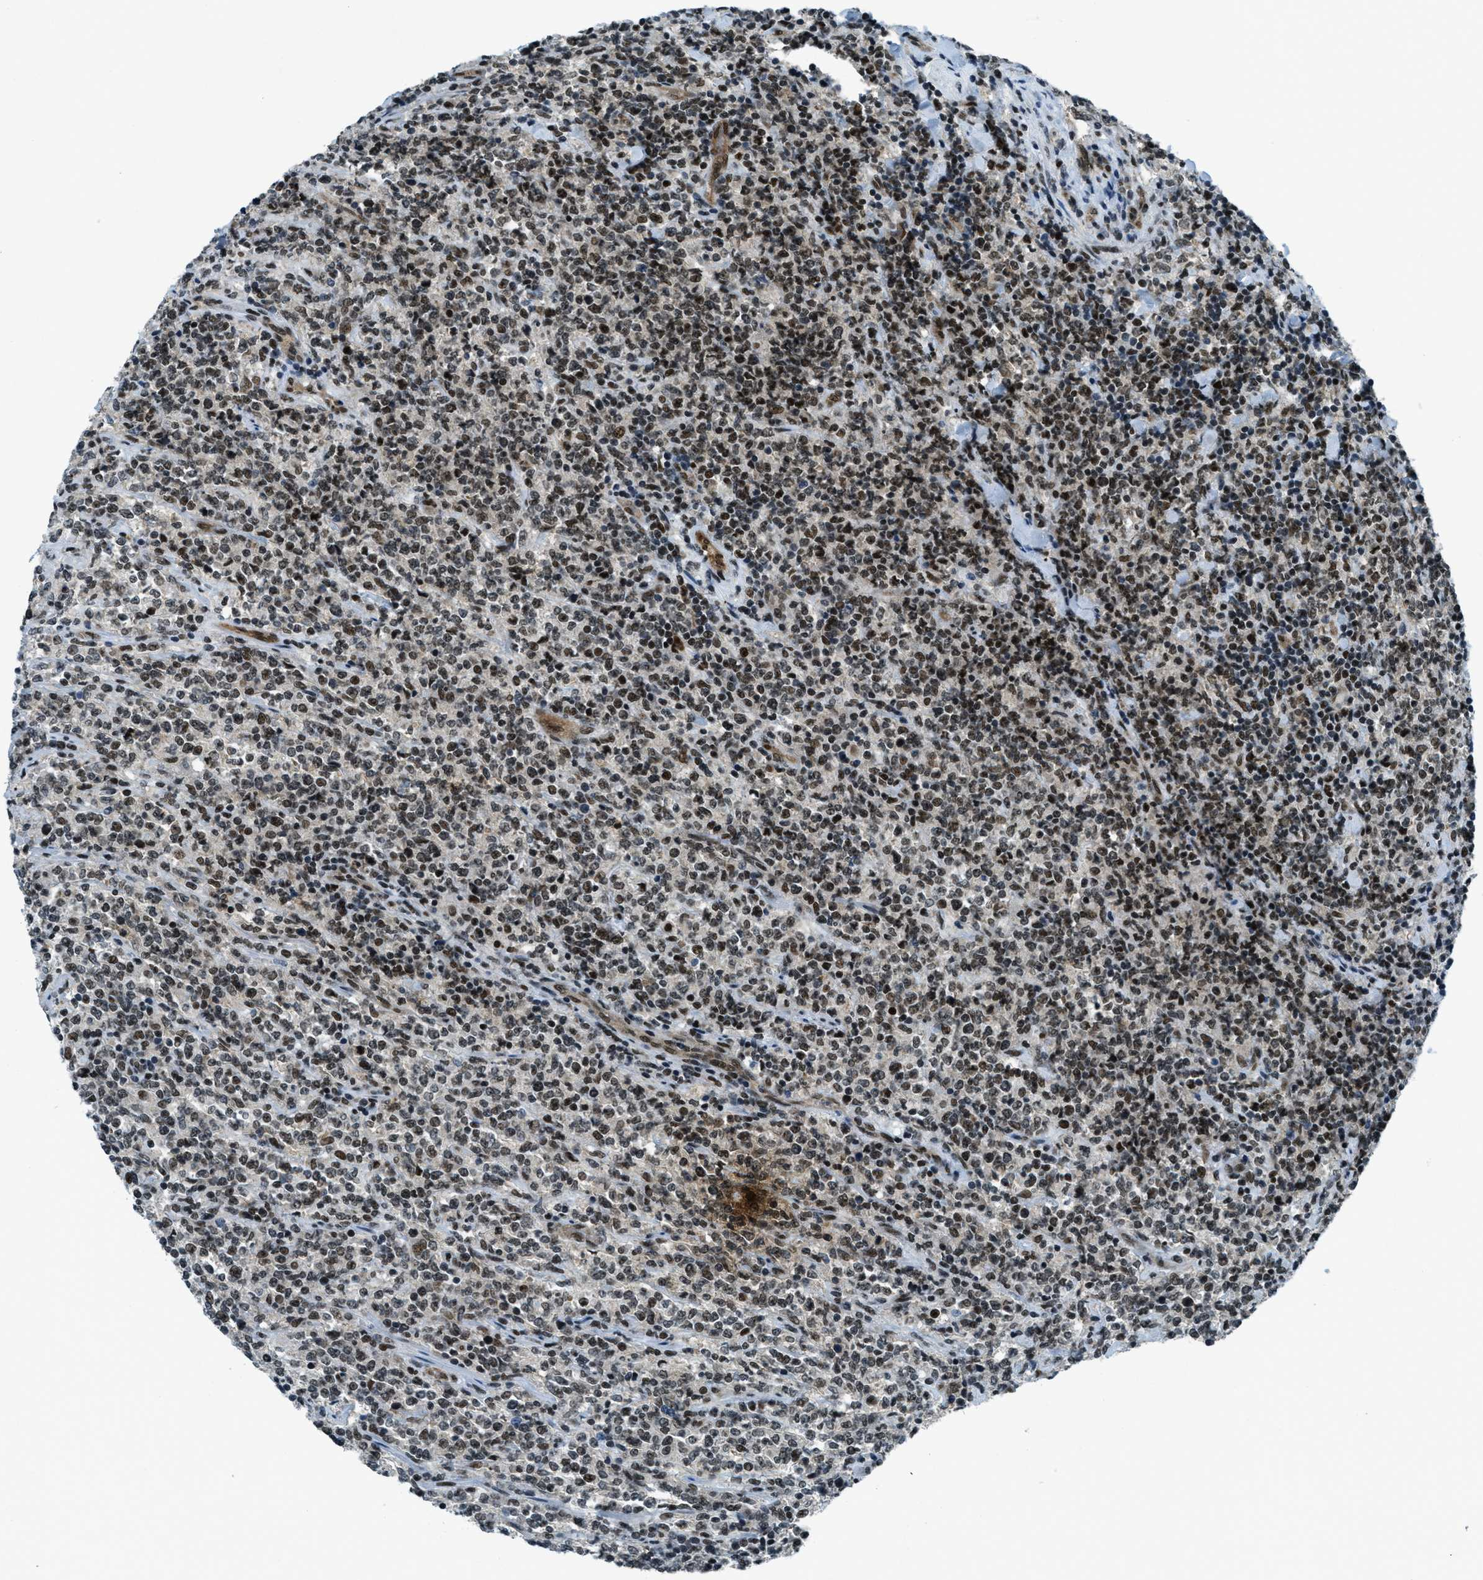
{"staining": {"intensity": "moderate", "quantity": ">75%", "location": "nuclear"}, "tissue": "lymphoma", "cell_type": "Tumor cells", "image_type": "cancer", "snomed": [{"axis": "morphology", "description": "Malignant lymphoma, non-Hodgkin's type, High grade"}, {"axis": "topography", "description": "Soft tissue"}], "caption": "Lymphoma stained for a protein (brown) shows moderate nuclear positive positivity in about >75% of tumor cells.", "gene": "KLF6", "patient": {"sex": "male", "age": 18}}